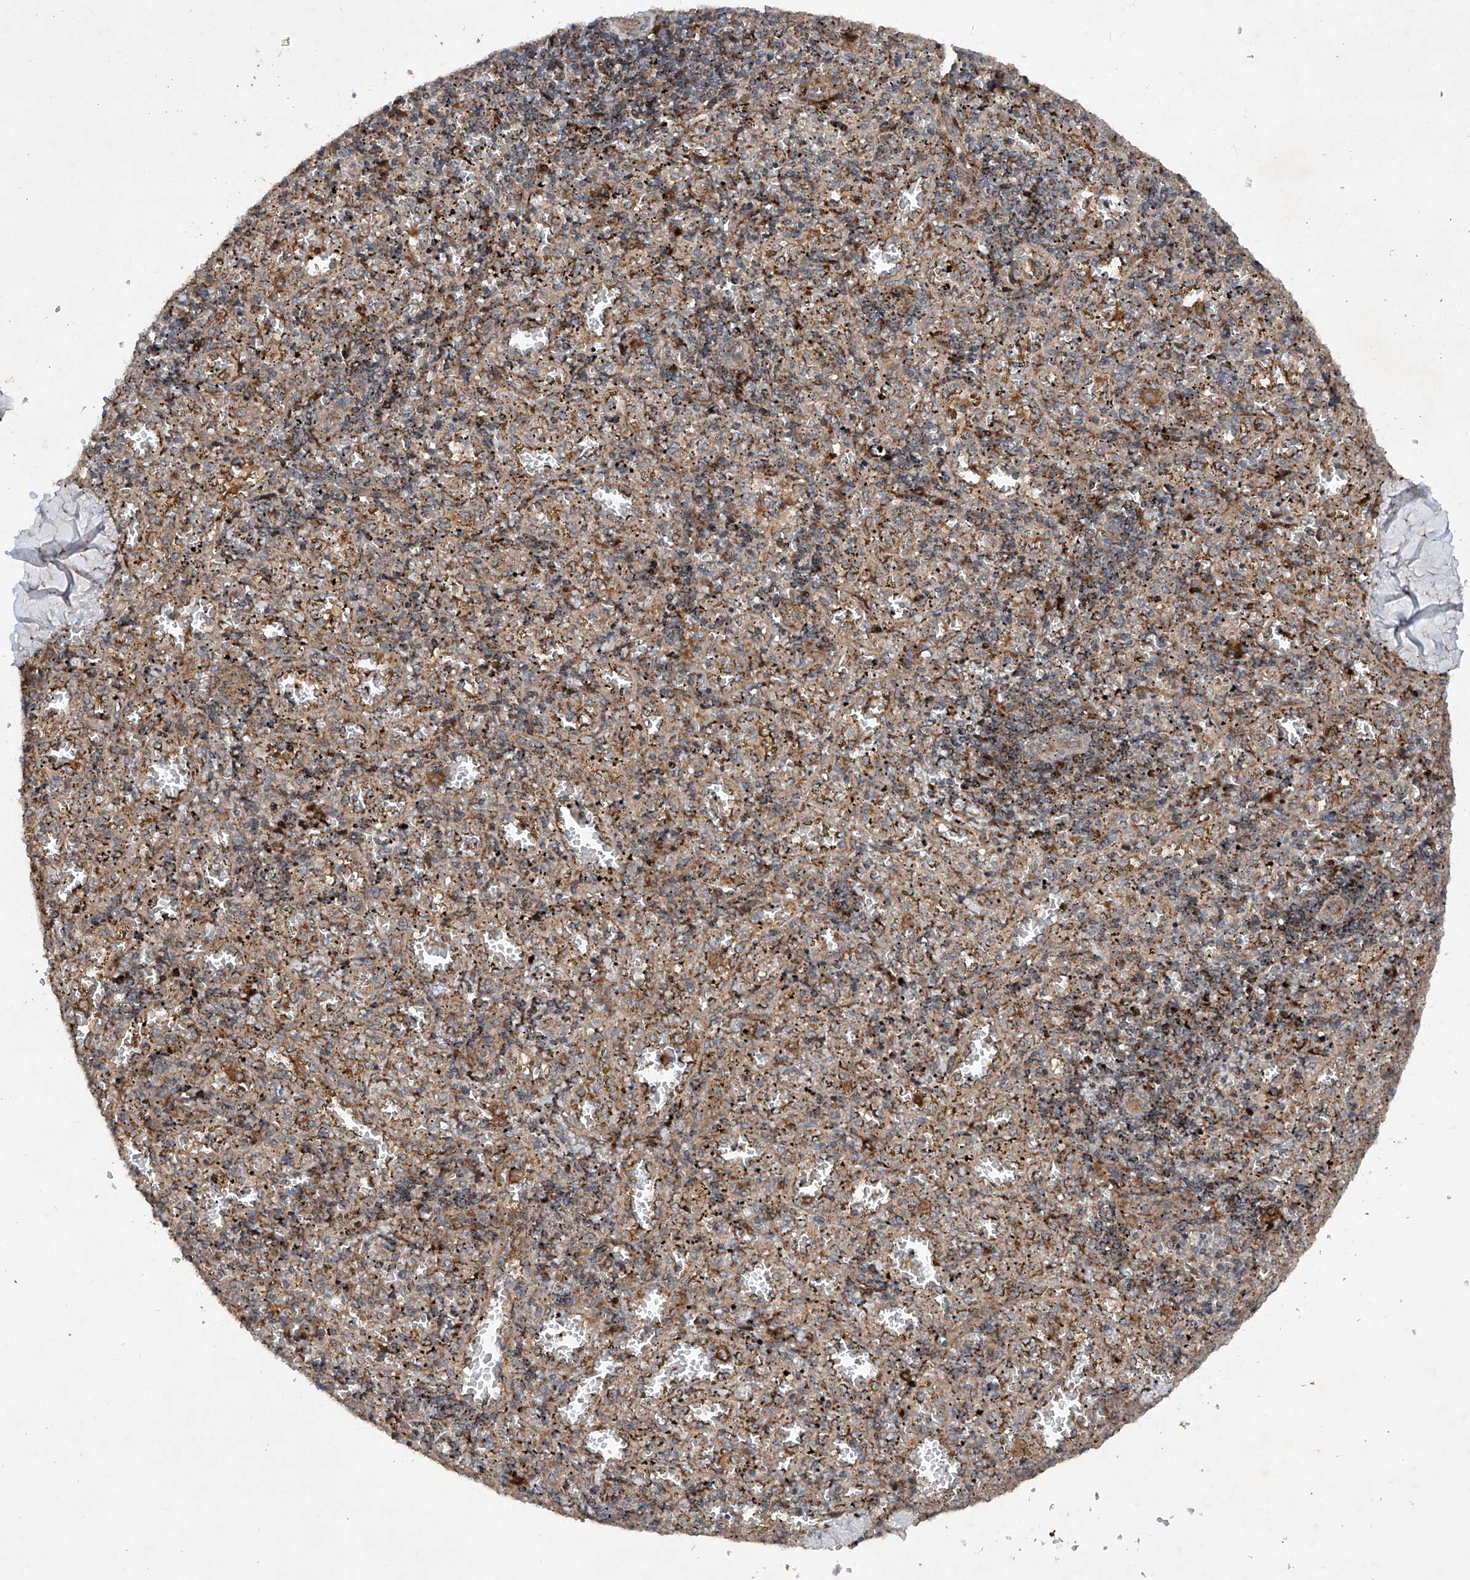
{"staining": {"intensity": "weak", "quantity": "25%-75%", "location": "cytoplasmic/membranous"}, "tissue": "spleen", "cell_type": "Cells in red pulp", "image_type": "normal", "snomed": [{"axis": "morphology", "description": "Normal tissue, NOS"}, {"axis": "topography", "description": "Spleen"}], "caption": "A brown stain shows weak cytoplasmic/membranous staining of a protein in cells in red pulp of benign spleen. (DAB IHC, brown staining for protein, blue staining for nuclei).", "gene": "DAD1", "patient": {"sex": "male", "age": 11}}